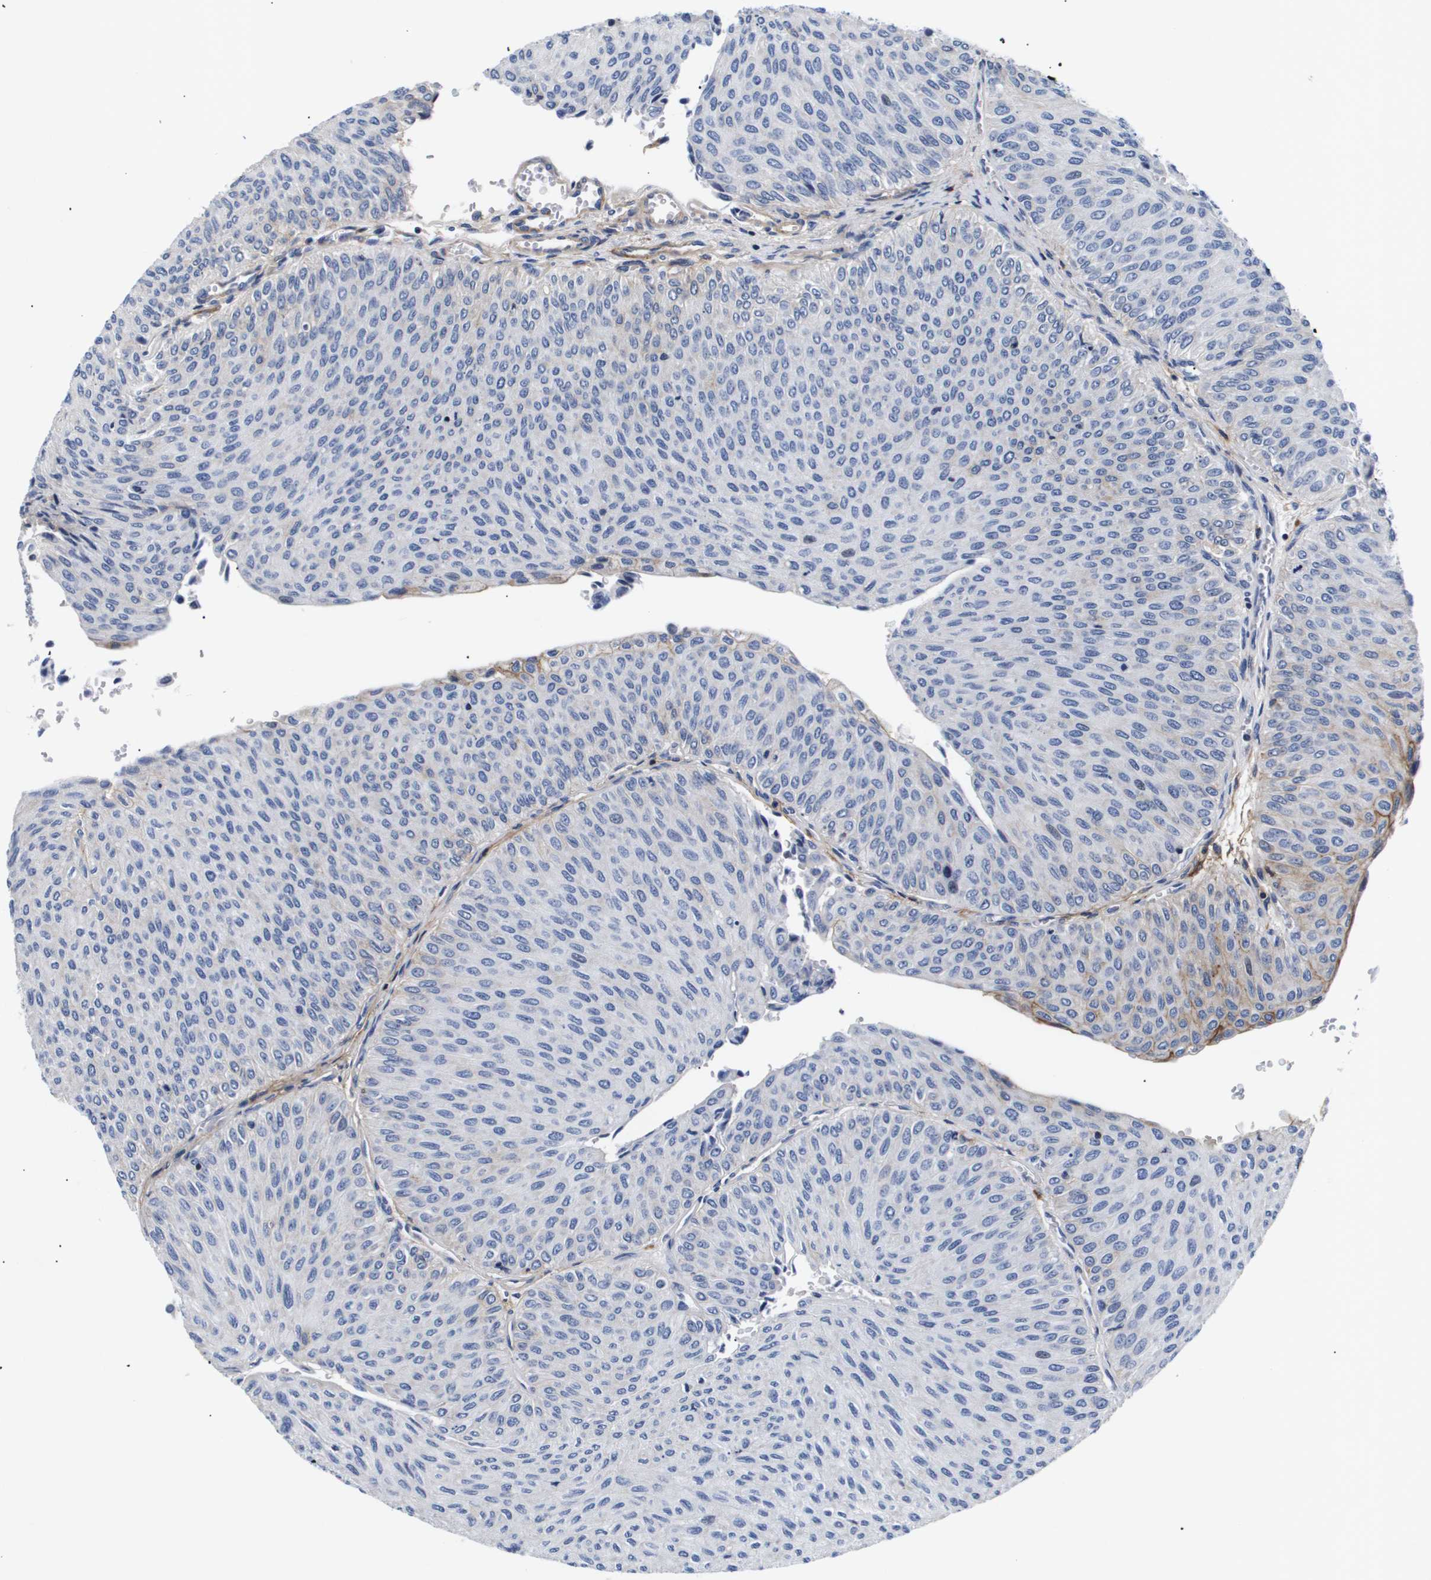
{"staining": {"intensity": "negative", "quantity": "none", "location": "none"}, "tissue": "urothelial cancer", "cell_type": "Tumor cells", "image_type": "cancer", "snomed": [{"axis": "morphology", "description": "Urothelial carcinoma, Low grade"}, {"axis": "topography", "description": "Urinary bladder"}], "caption": "There is no significant staining in tumor cells of urothelial carcinoma (low-grade). (Immunohistochemistry (ihc), brightfield microscopy, high magnification).", "gene": "SHD", "patient": {"sex": "male", "age": 78}}